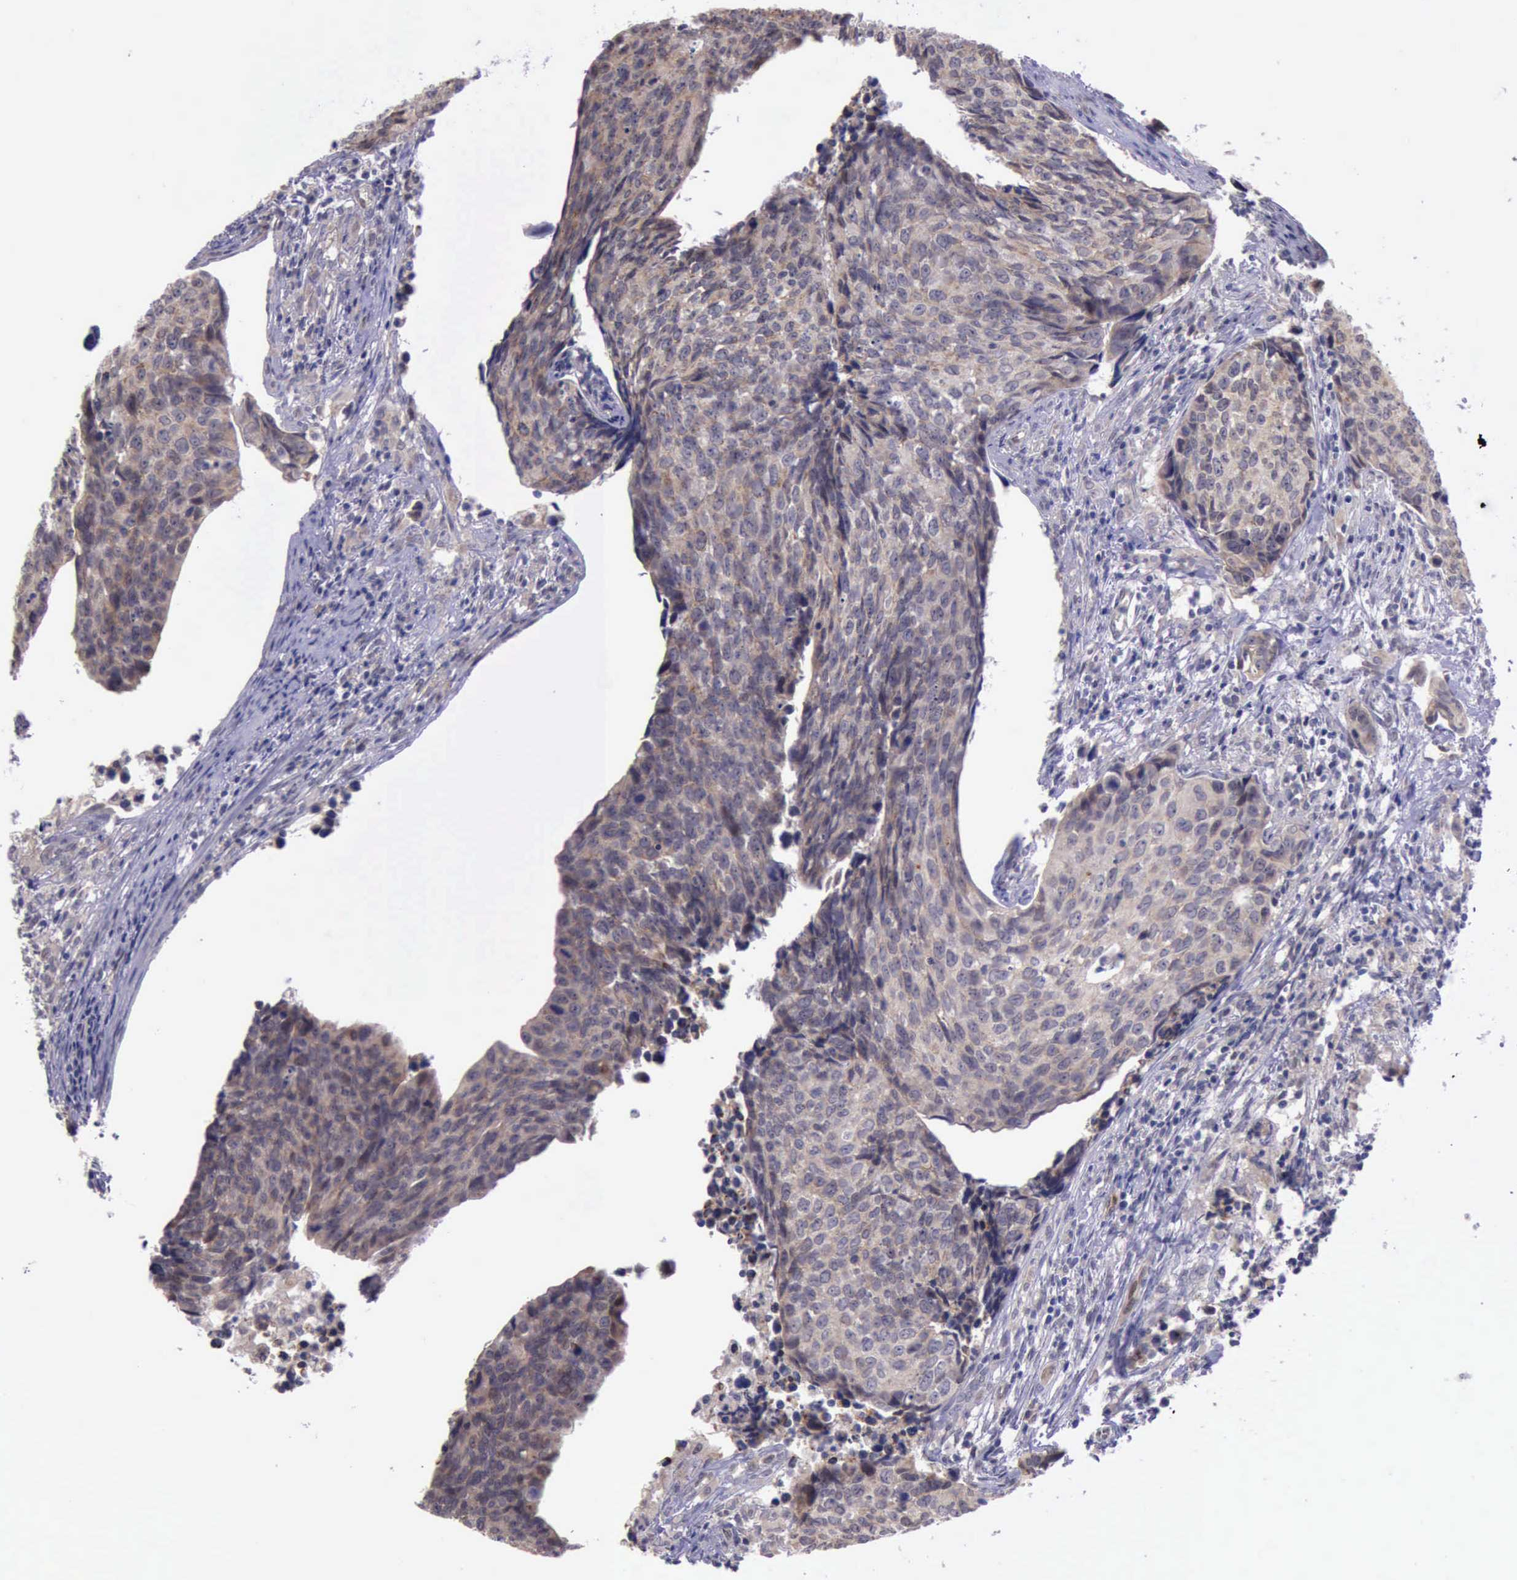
{"staining": {"intensity": "moderate", "quantity": ">75%", "location": "cytoplasmic/membranous"}, "tissue": "urothelial cancer", "cell_type": "Tumor cells", "image_type": "cancer", "snomed": [{"axis": "morphology", "description": "Urothelial carcinoma, High grade"}, {"axis": "topography", "description": "Urinary bladder"}], "caption": "Protein expression analysis of urothelial cancer displays moderate cytoplasmic/membranous positivity in approximately >75% of tumor cells.", "gene": "PLEK2", "patient": {"sex": "male", "age": 81}}